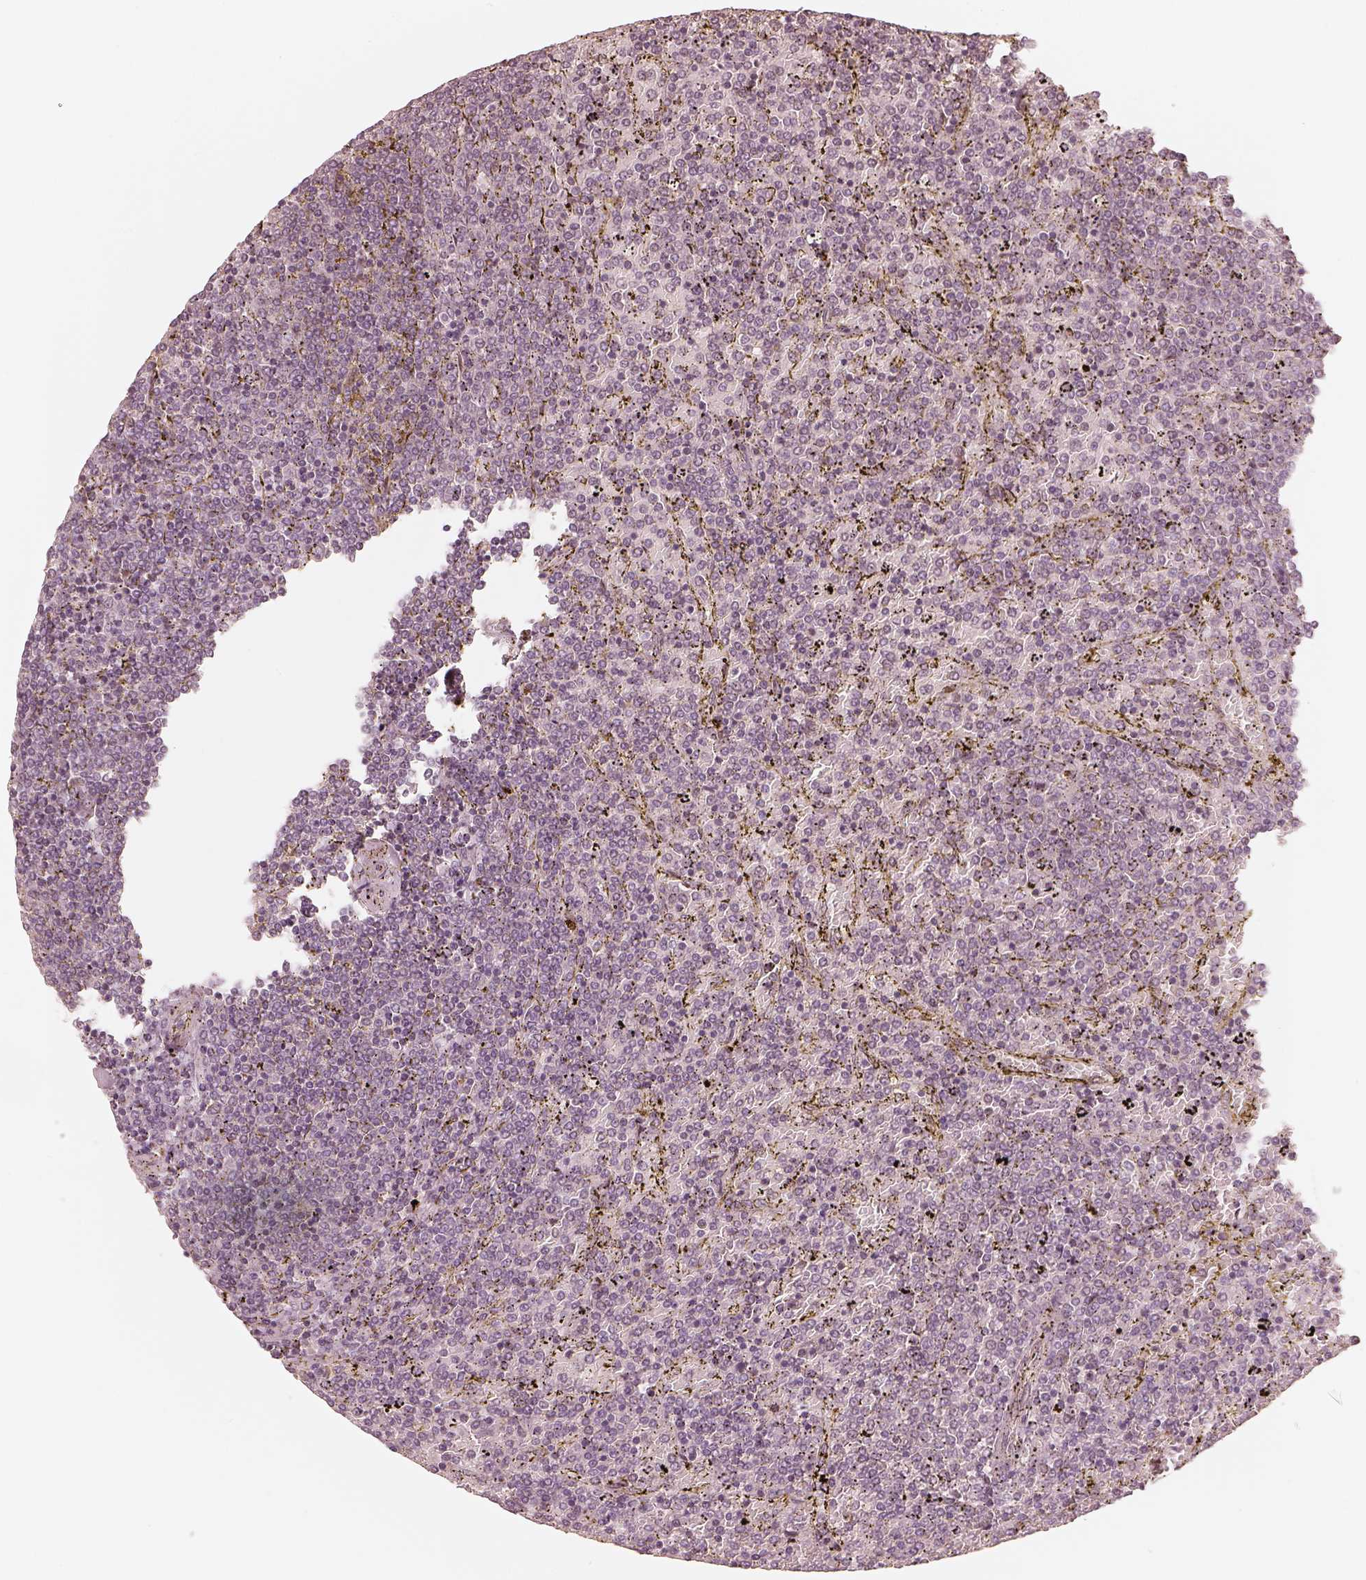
{"staining": {"intensity": "negative", "quantity": "none", "location": "none"}, "tissue": "lymphoma", "cell_type": "Tumor cells", "image_type": "cancer", "snomed": [{"axis": "morphology", "description": "Malignant lymphoma, non-Hodgkin's type, Low grade"}, {"axis": "topography", "description": "Spleen"}], "caption": "Immunohistochemistry (IHC) micrograph of neoplastic tissue: human malignant lymphoma, non-Hodgkin's type (low-grade) stained with DAB (3,3'-diaminobenzidine) reveals no significant protein positivity in tumor cells.", "gene": "GORASP2", "patient": {"sex": "female", "age": 77}}